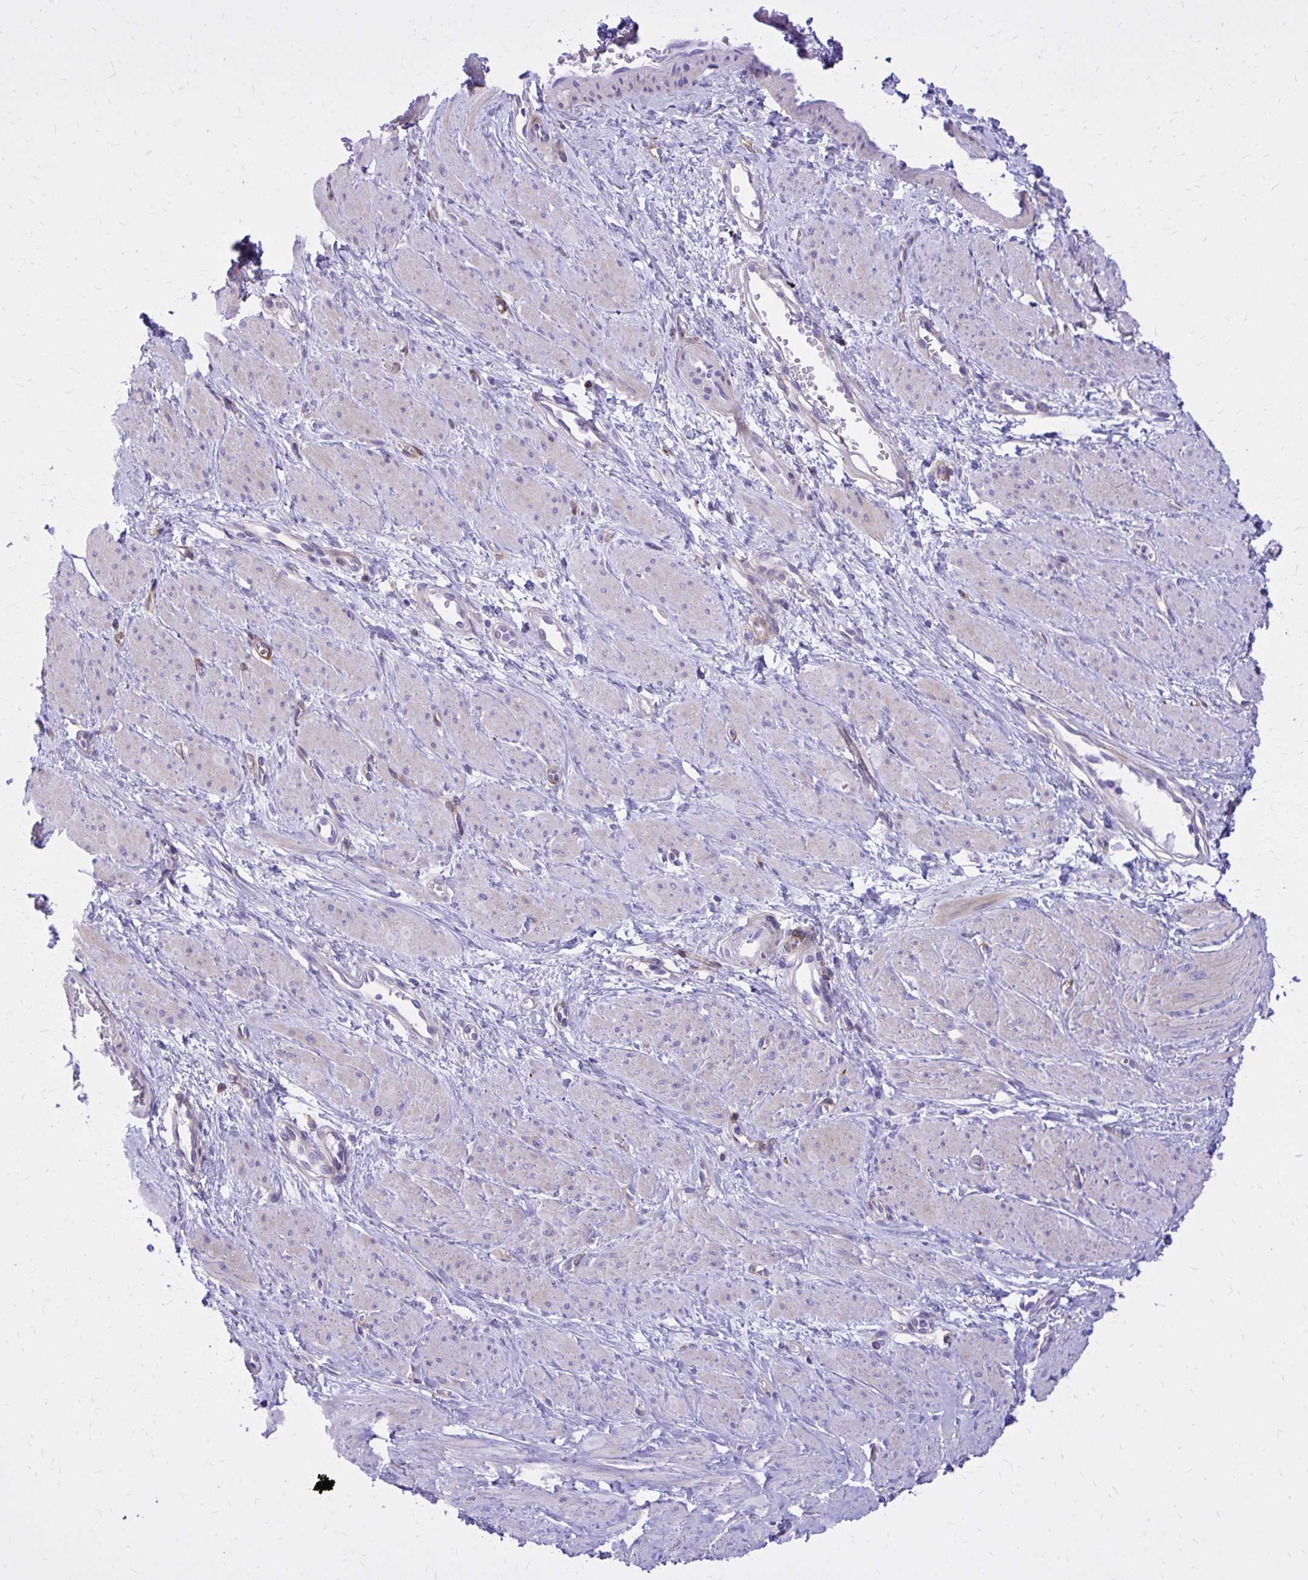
{"staining": {"intensity": "negative", "quantity": "none", "location": "none"}, "tissue": "smooth muscle", "cell_type": "Smooth muscle cells", "image_type": "normal", "snomed": [{"axis": "morphology", "description": "Normal tissue, NOS"}, {"axis": "topography", "description": "Smooth muscle"}, {"axis": "topography", "description": "Uterus"}], "caption": "This histopathology image is of normal smooth muscle stained with immunohistochemistry to label a protein in brown with the nuclei are counter-stained blue. There is no expression in smooth muscle cells.", "gene": "EPB41L1", "patient": {"sex": "female", "age": 39}}